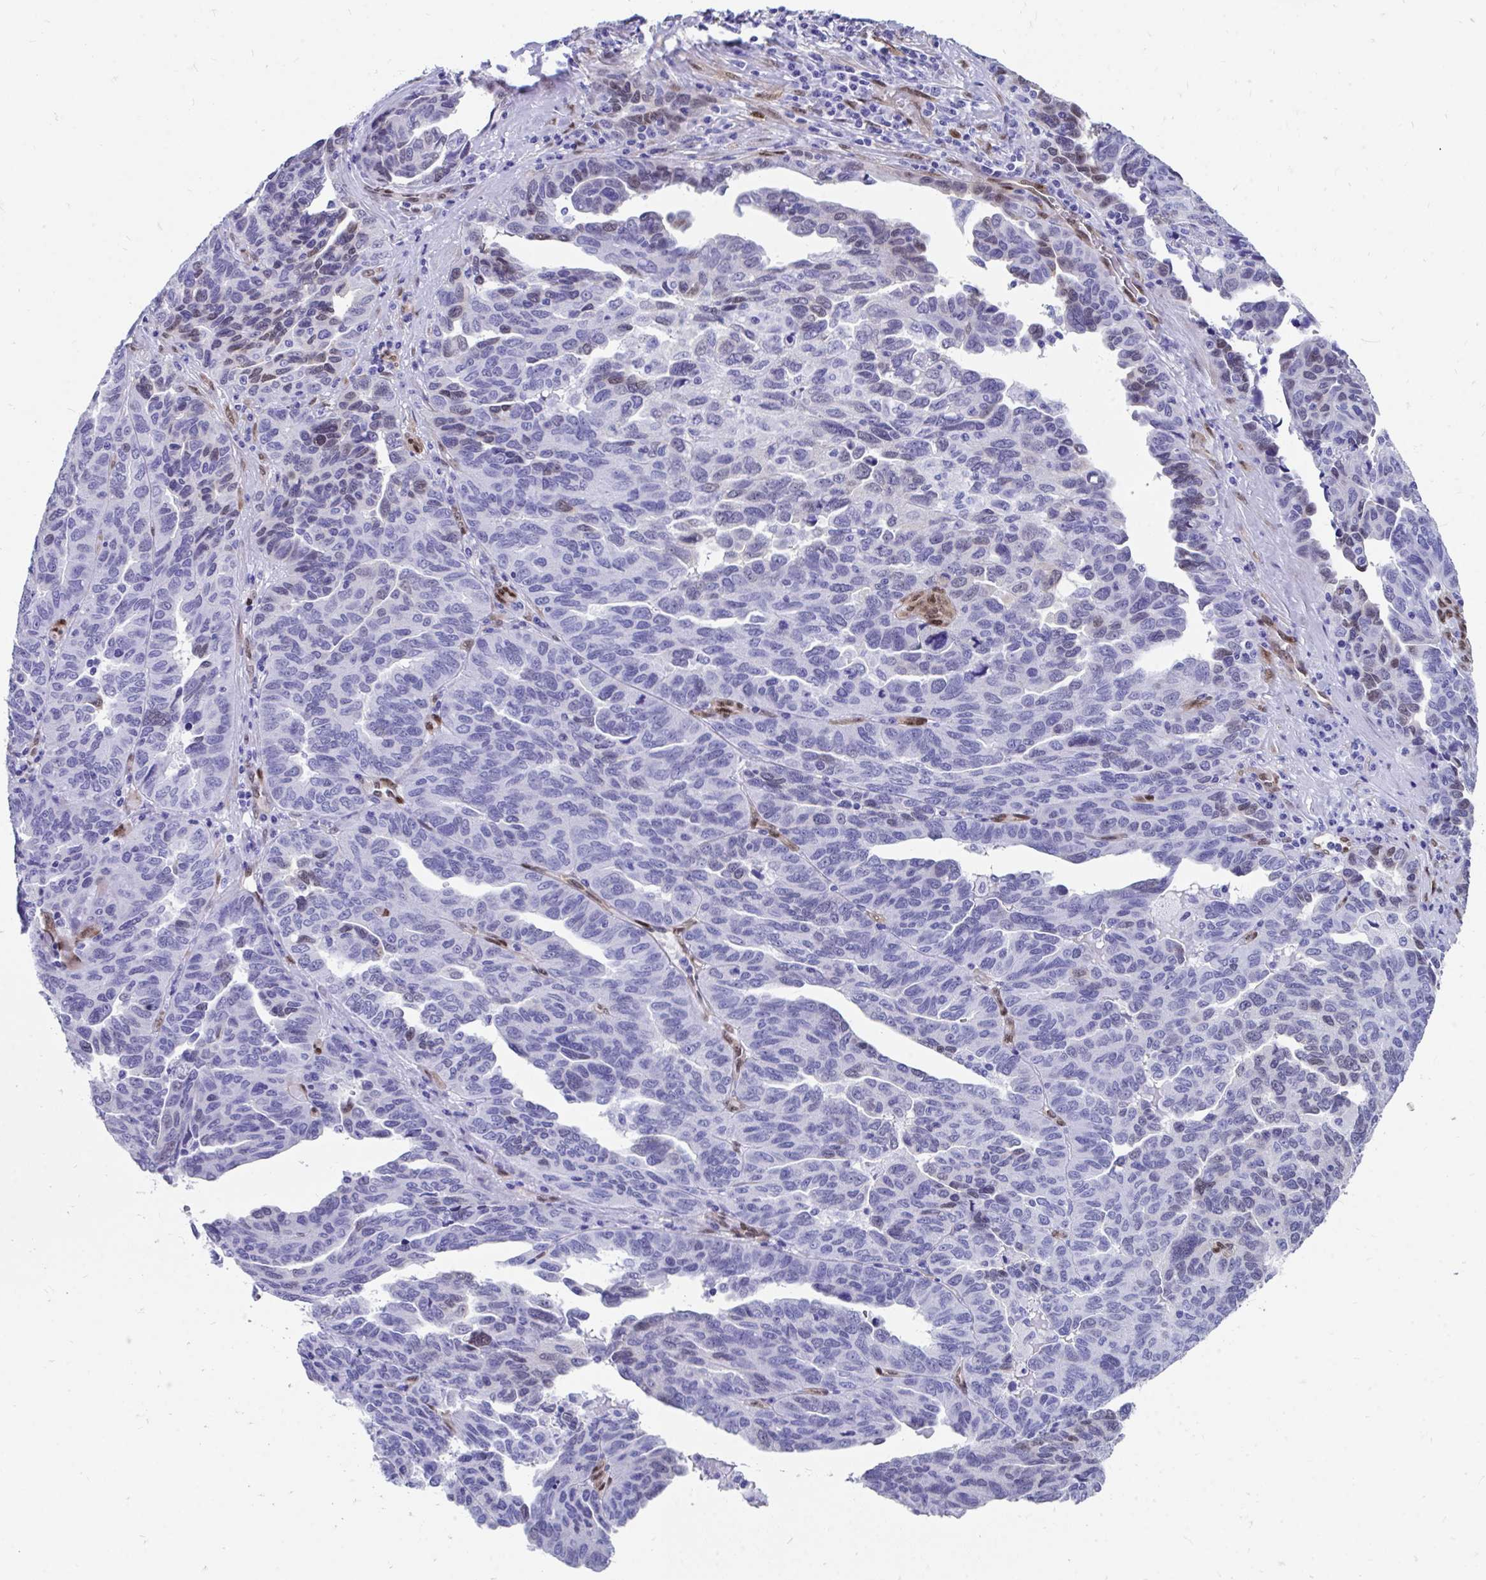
{"staining": {"intensity": "weak", "quantity": "<25%", "location": "nuclear"}, "tissue": "ovarian cancer", "cell_type": "Tumor cells", "image_type": "cancer", "snomed": [{"axis": "morphology", "description": "Cystadenocarcinoma, serous, NOS"}, {"axis": "topography", "description": "Ovary"}], "caption": "Immunohistochemistry (IHC) of human ovarian serous cystadenocarcinoma reveals no positivity in tumor cells.", "gene": "RBPMS", "patient": {"sex": "female", "age": 64}}